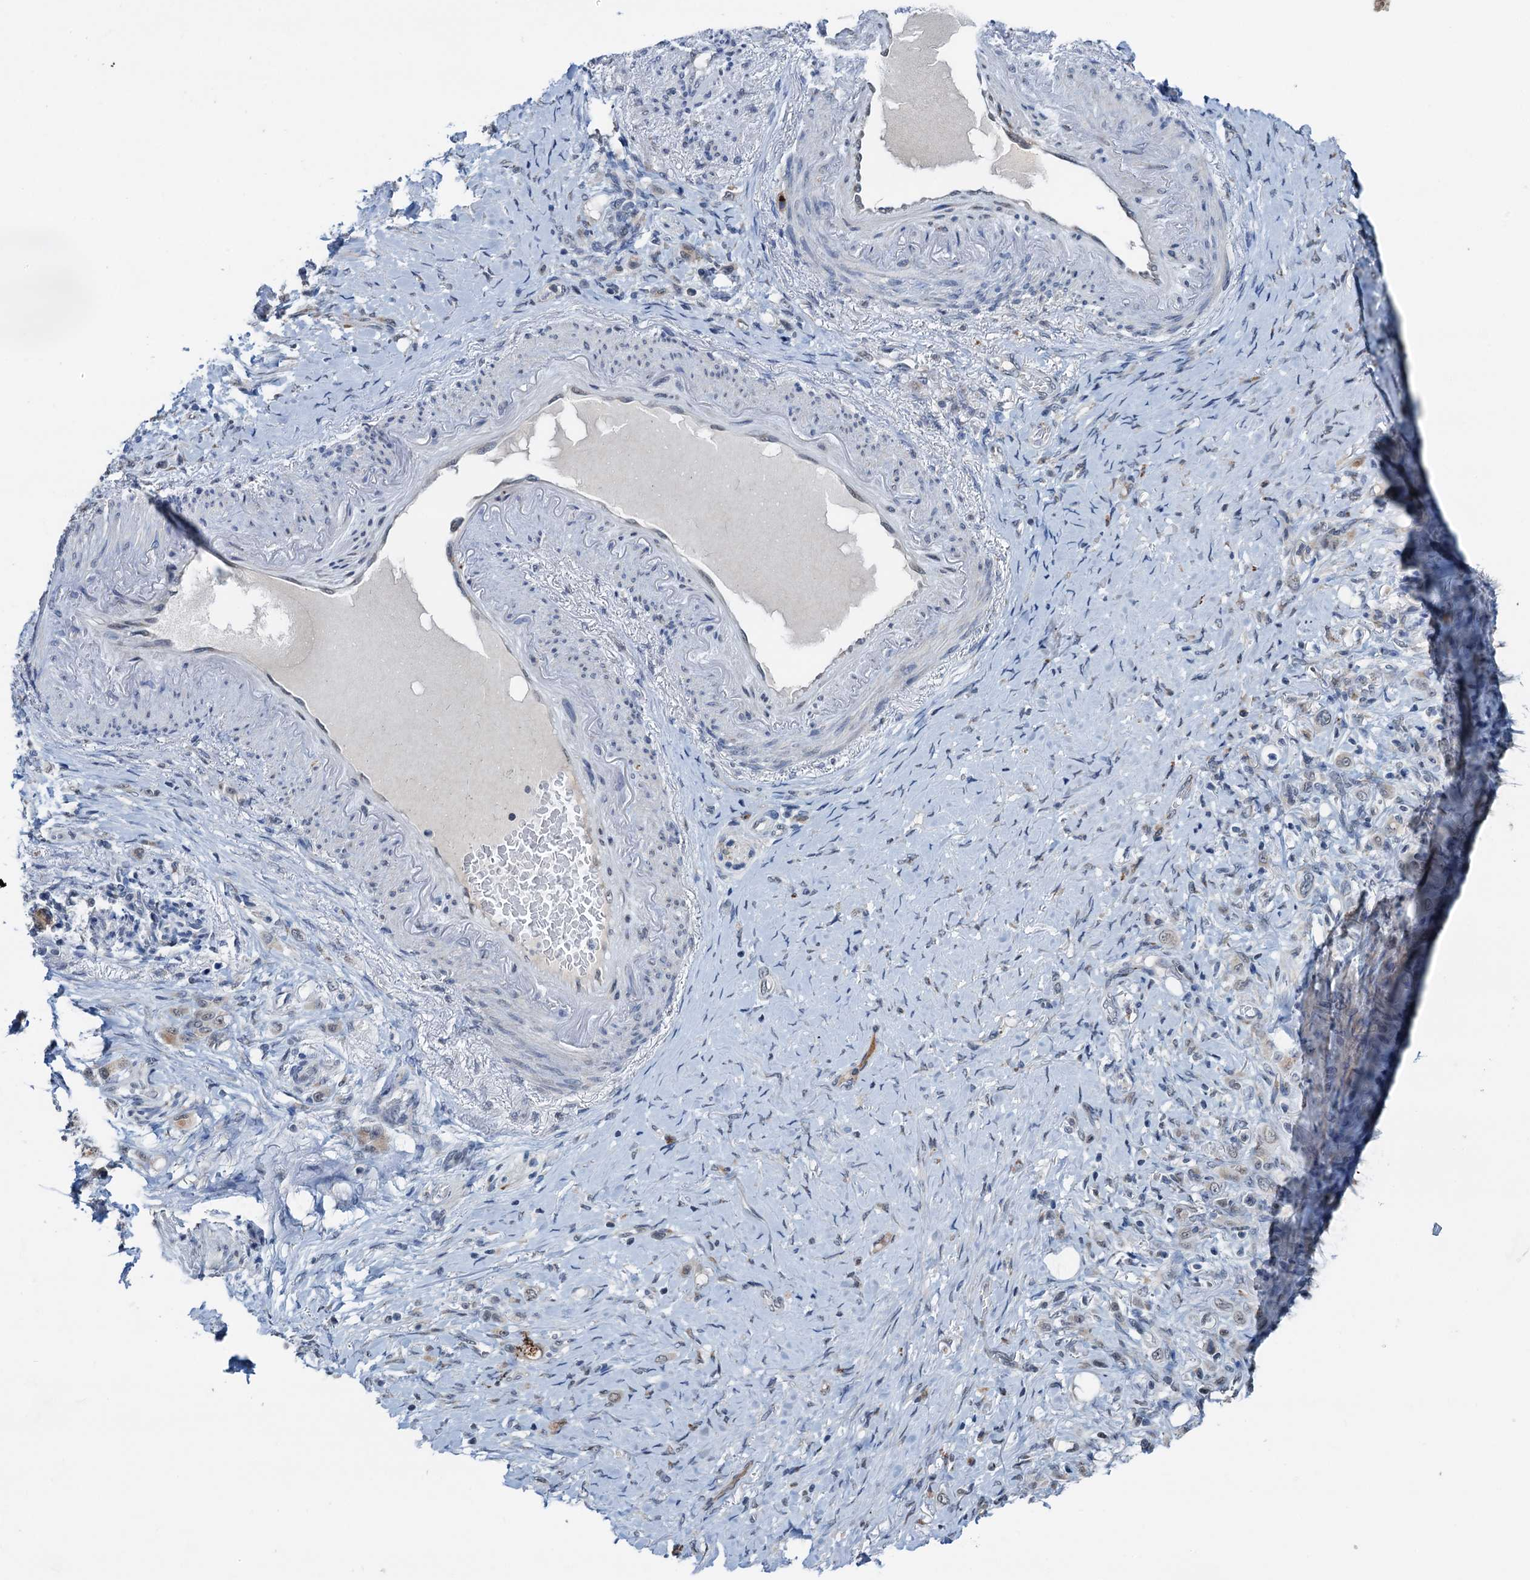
{"staining": {"intensity": "negative", "quantity": "none", "location": "none"}, "tissue": "stomach cancer", "cell_type": "Tumor cells", "image_type": "cancer", "snomed": [{"axis": "morphology", "description": "Adenocarcinoma, NOS"}, {"axis": "topography", "description": "Stomach"}], "caption": "Tumor cells show no significant protein expression in stomach cancer (adenocarcinoma). (DAB (3,3'-diaminobenzidine) immunohistochemistry visualized using brightfield microscopy, high magnification).", "gene": "SHLD1", "patient": {"sex": "female", "age": 79}}